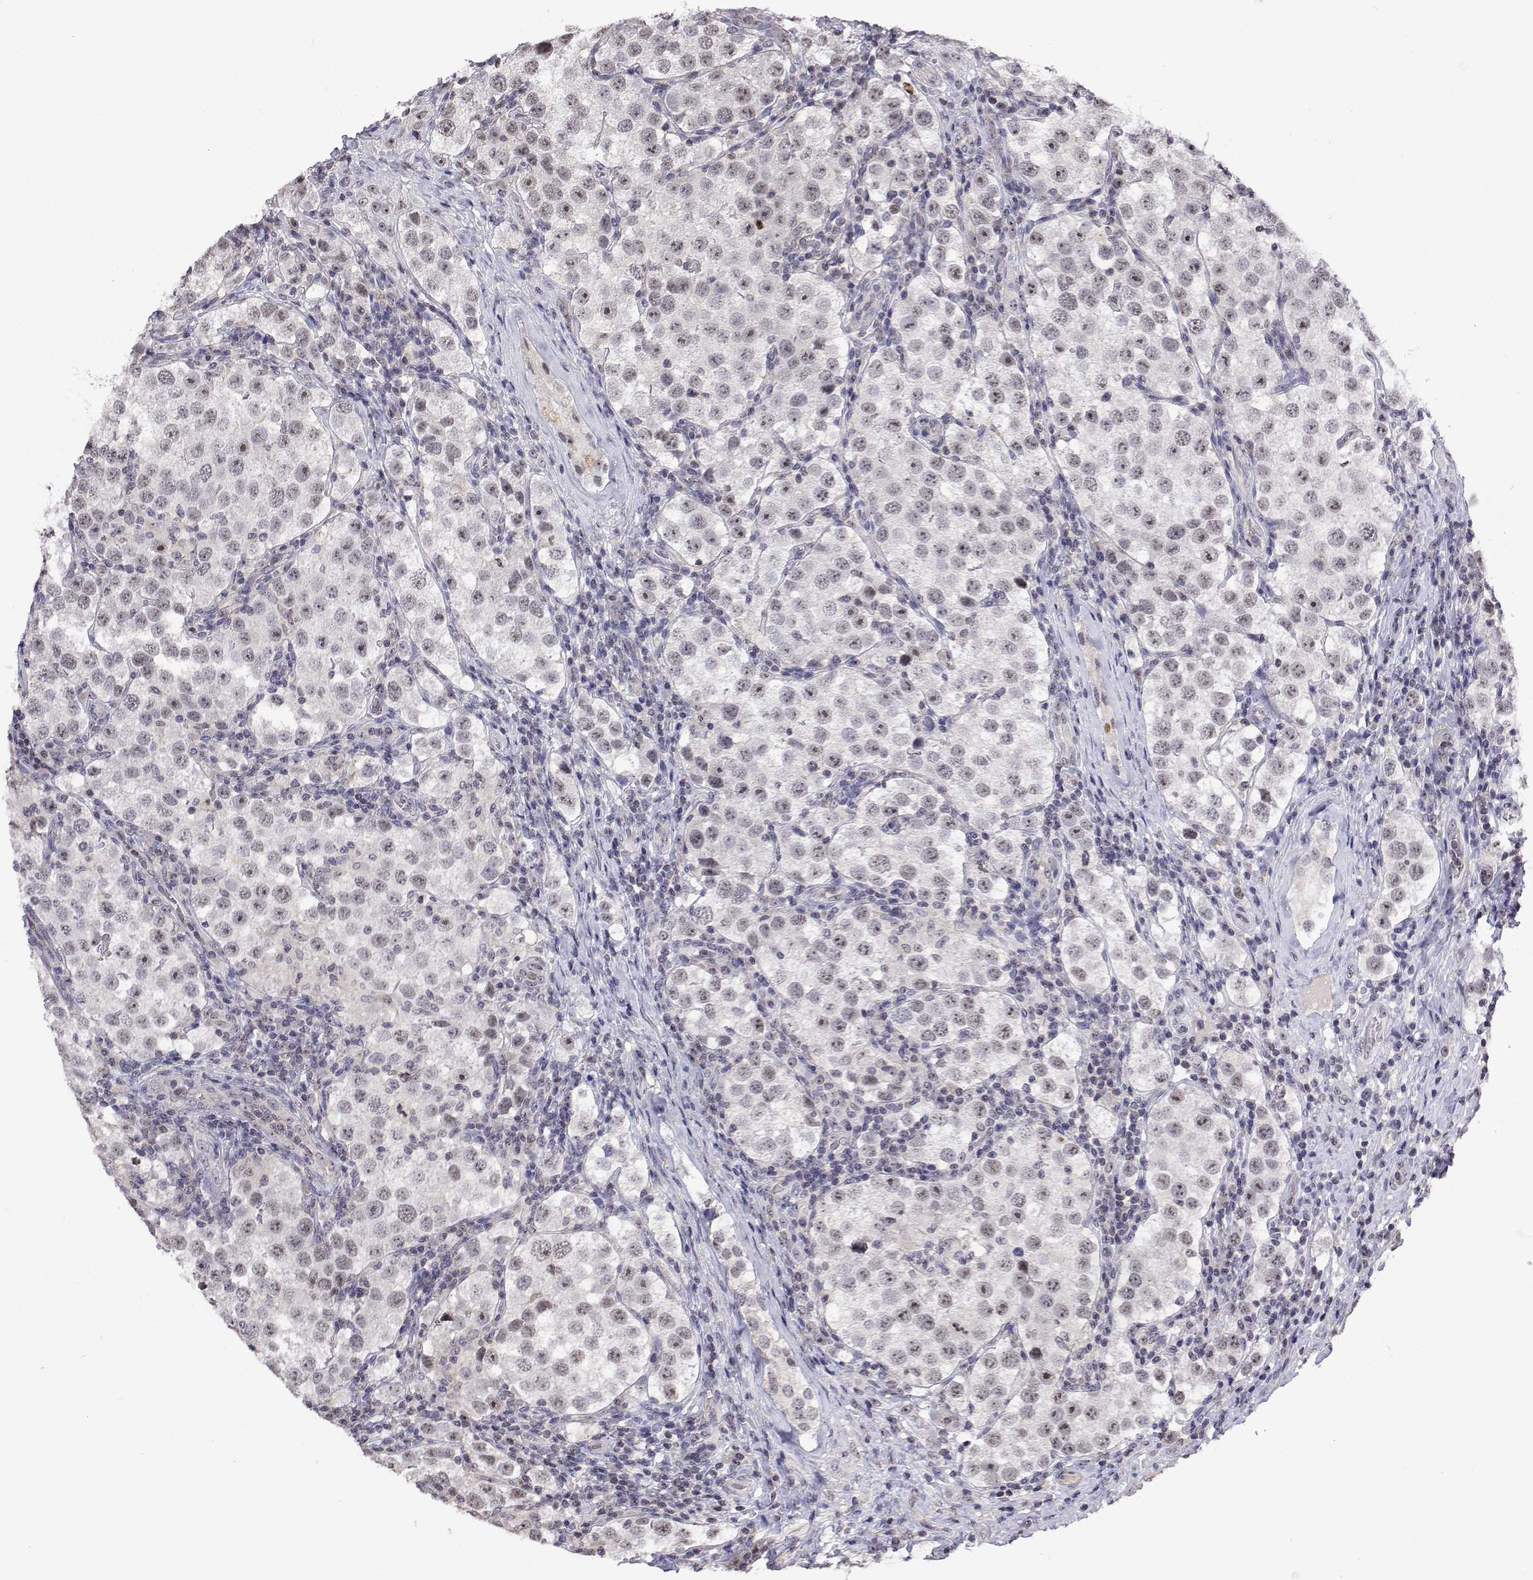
{"staining": {"intensity": "moderate", "quantity": "<25%", "location": "nuclear"}, "tissue": "testis cancer", "cell_type": "Tumor cells", "image_type": "cancer", "snomed": [{"axis": "morphology", "description": "Seminoma, NOS"}, {"axis": "topography", "description": "Testis"}], "caption": "Brown immunohistochemical staining in human testis cancer (seminoma) shows moderate nuclear expression in about <25% of tumor cells.", "gene": "NHP2", "patient": {"sex": "male", "age": 37}}